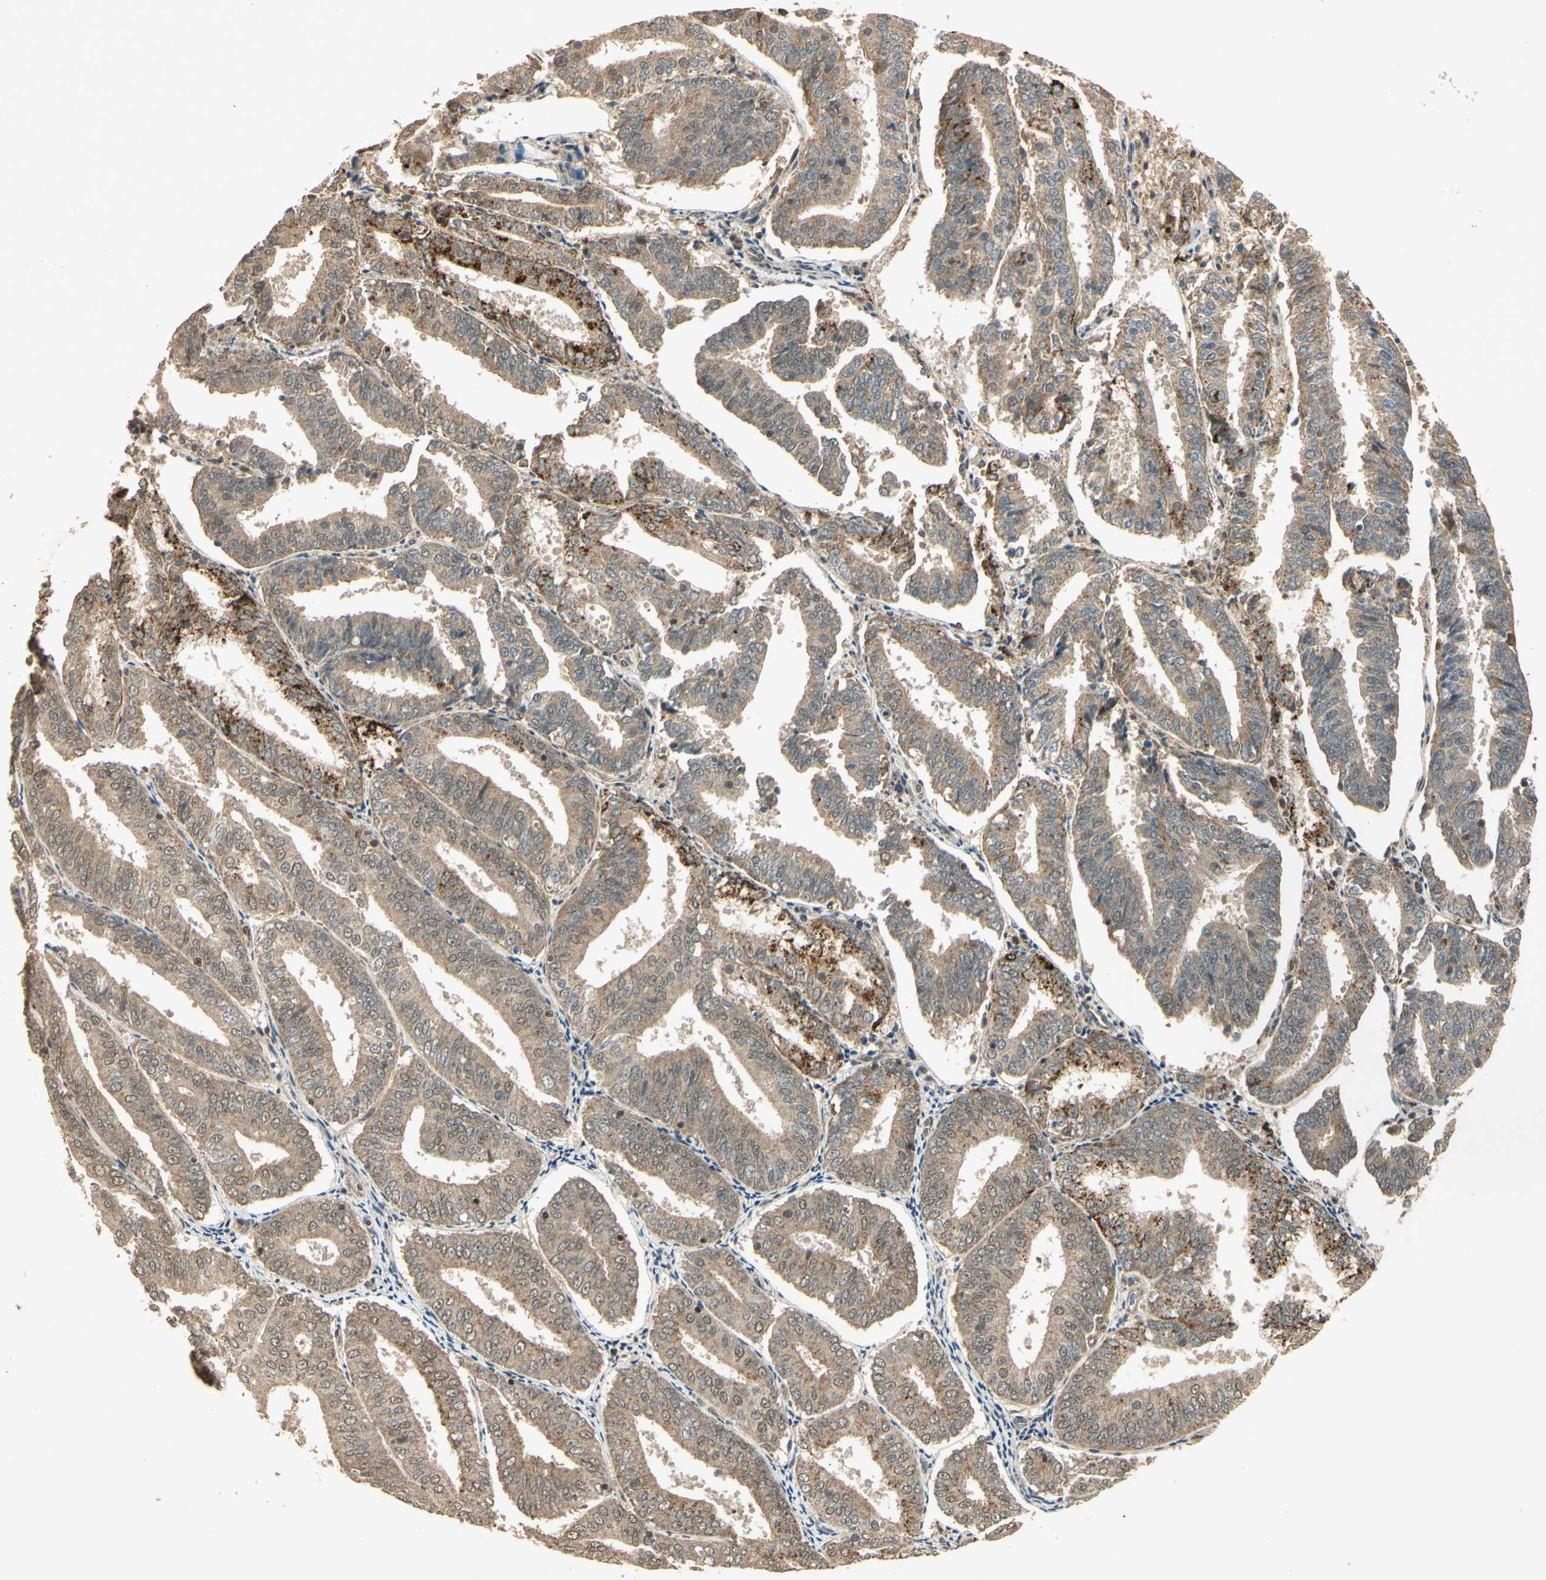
{"staining": {"intensity": "weak", "quantity": ">75%", "location": "cytoplasmic/membranous"}, "tissue": "endometrial cancer", "cell_type": "Tumor cells", "image_type": "cancer", "snomed": [{"axis": "morphology", "description": "Adenocarcinoma, NOS"}, {"axis": "topography", "description": "Endometrium"}], "caption": "Protein analysis of endometrial cancer tissue exhibits weak cytoplasmic/membranous positivity in about >75% of tumor cells.", "gene": "GMEB2", "patient": {"sex": "female", "age": 63}}